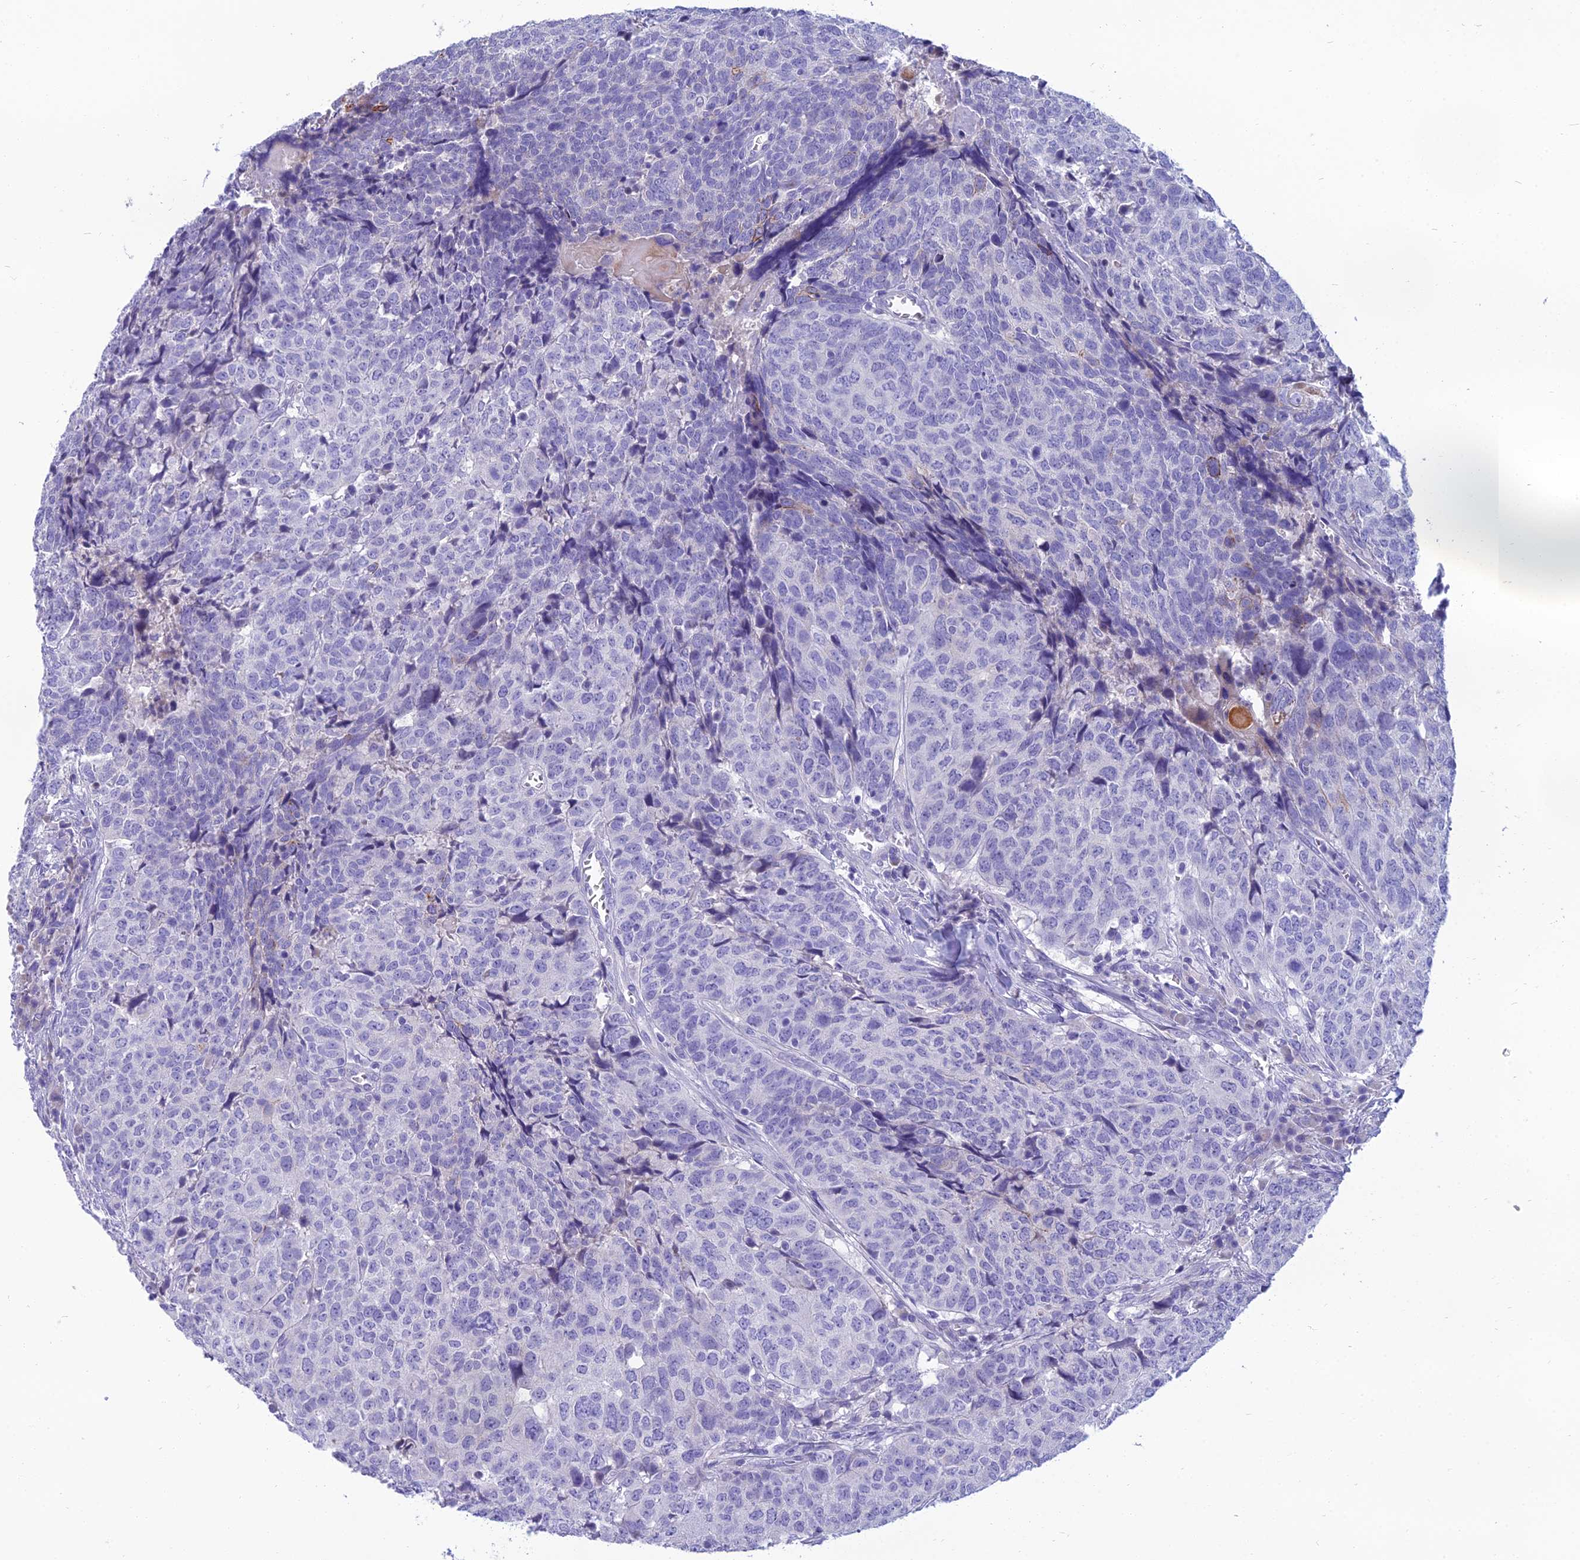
{"staining": {"intensity": "negative", "quantity": "none", "location": "none"}, "tissue": "head and neck cancer", "cell_type": "Tumor cells", "image_type": "cancer", "snomed": [{"axis": "morphology", "description": "Squamous cell carcinoma, NOS"}, {"axis": "topography", "description": "Head-Neck"}], "caption": "Human head and neck cancer stained for a protein using immunohistochemistry exhibits no positivity in tumor cells.", "gene": "SPTLC3", "patient": {"sex": "male", "age": 66}}